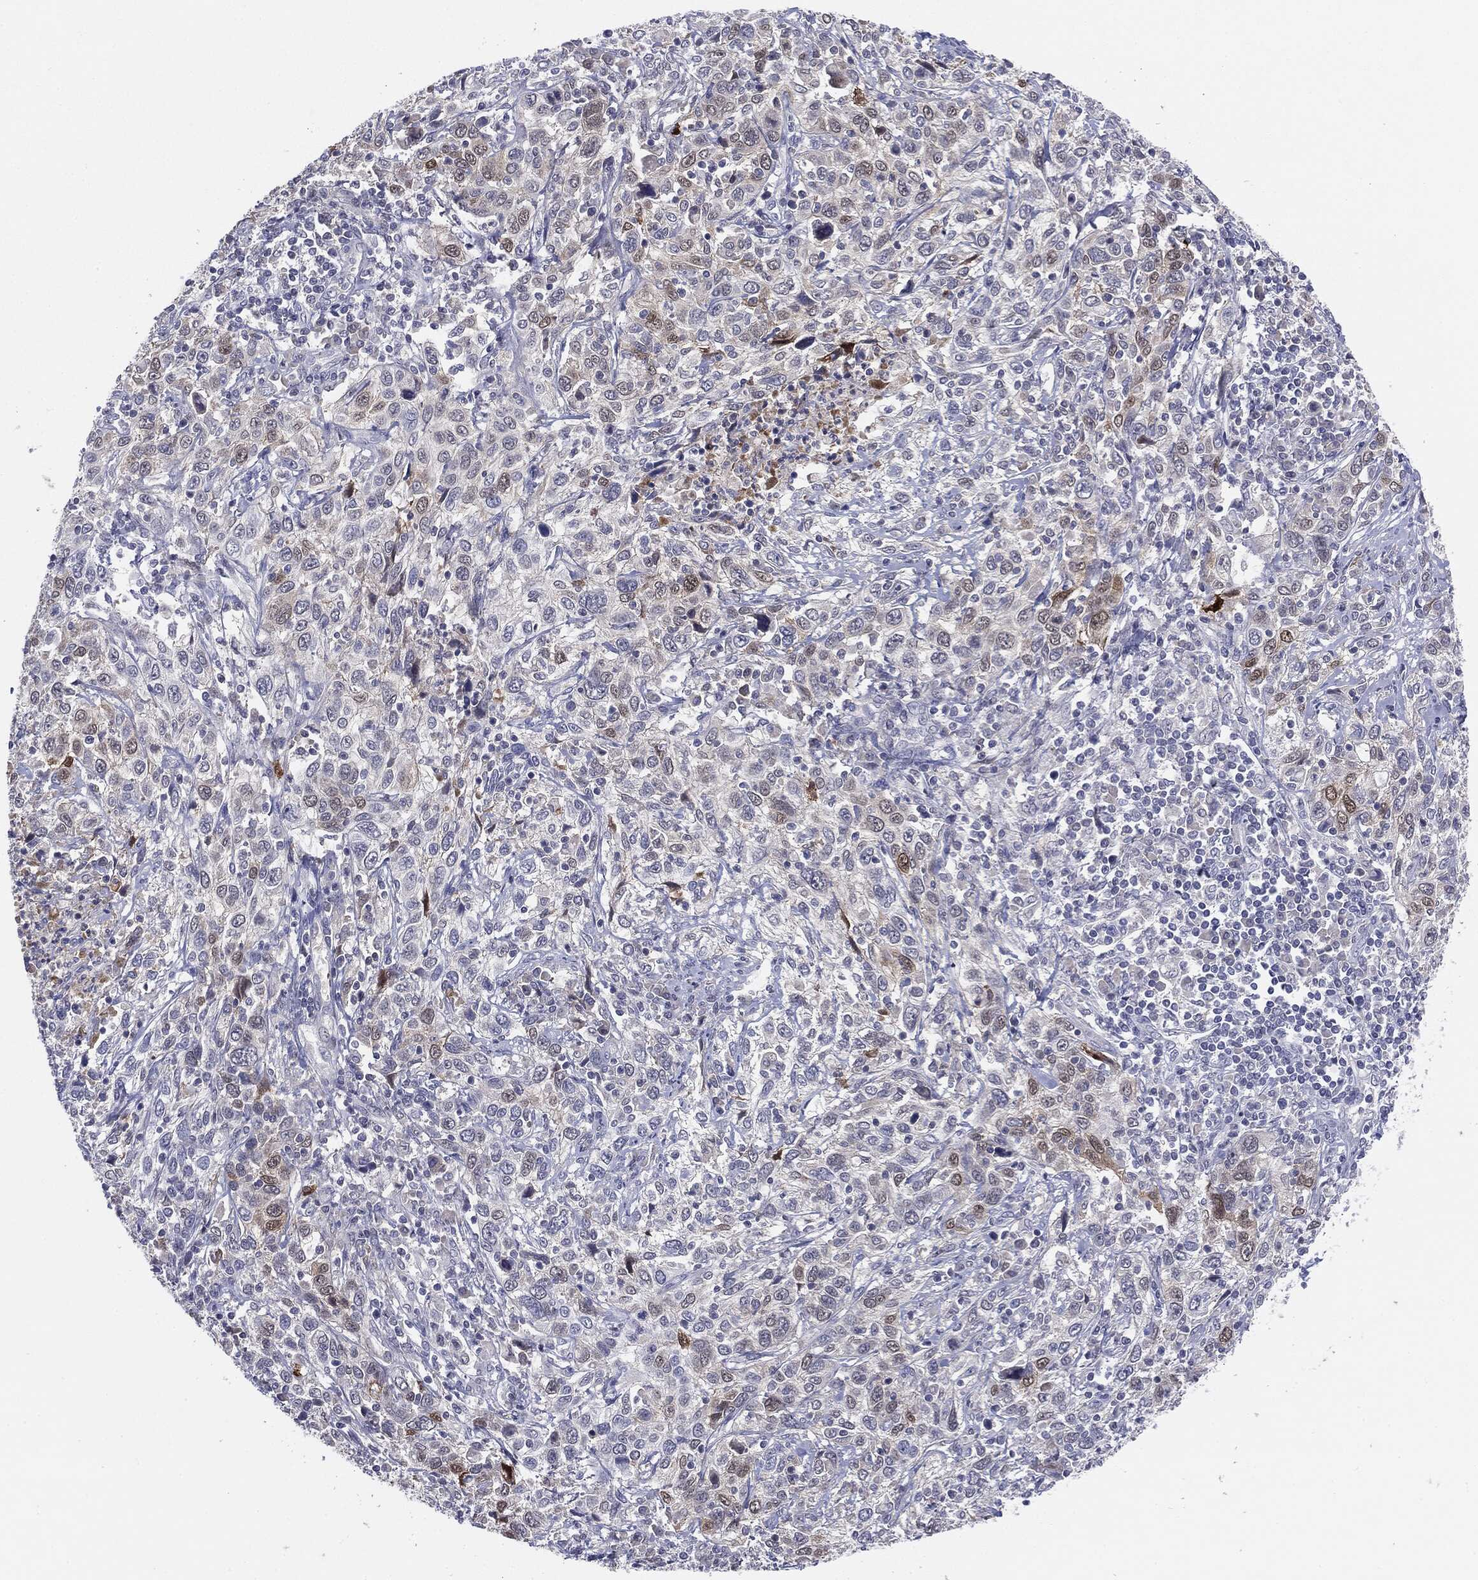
{"staining": {"intensity": "moderate", "quantity": "<25%", "location": "cytoplasmic/membranous,nuclear"}, "tissue": "cervical cancer", "cell_type": "Tumor cells", "image_type": "cancer", "snomed": [{"axis": "morphology", "description": "Squamous cell carcinoma, NOS"}, {"axis": "topography", "description": "Cervix"}], "caption": "About <25% of tumor cells in cervical cancer (squamous cell carcinoma) display moderate cytoplasmic/membranous and nuclear protein positivity as visualized by brown immunohistochemical staining.", "gene": "SERPINB4", "patient": {"sex": "female", "age": 46}}